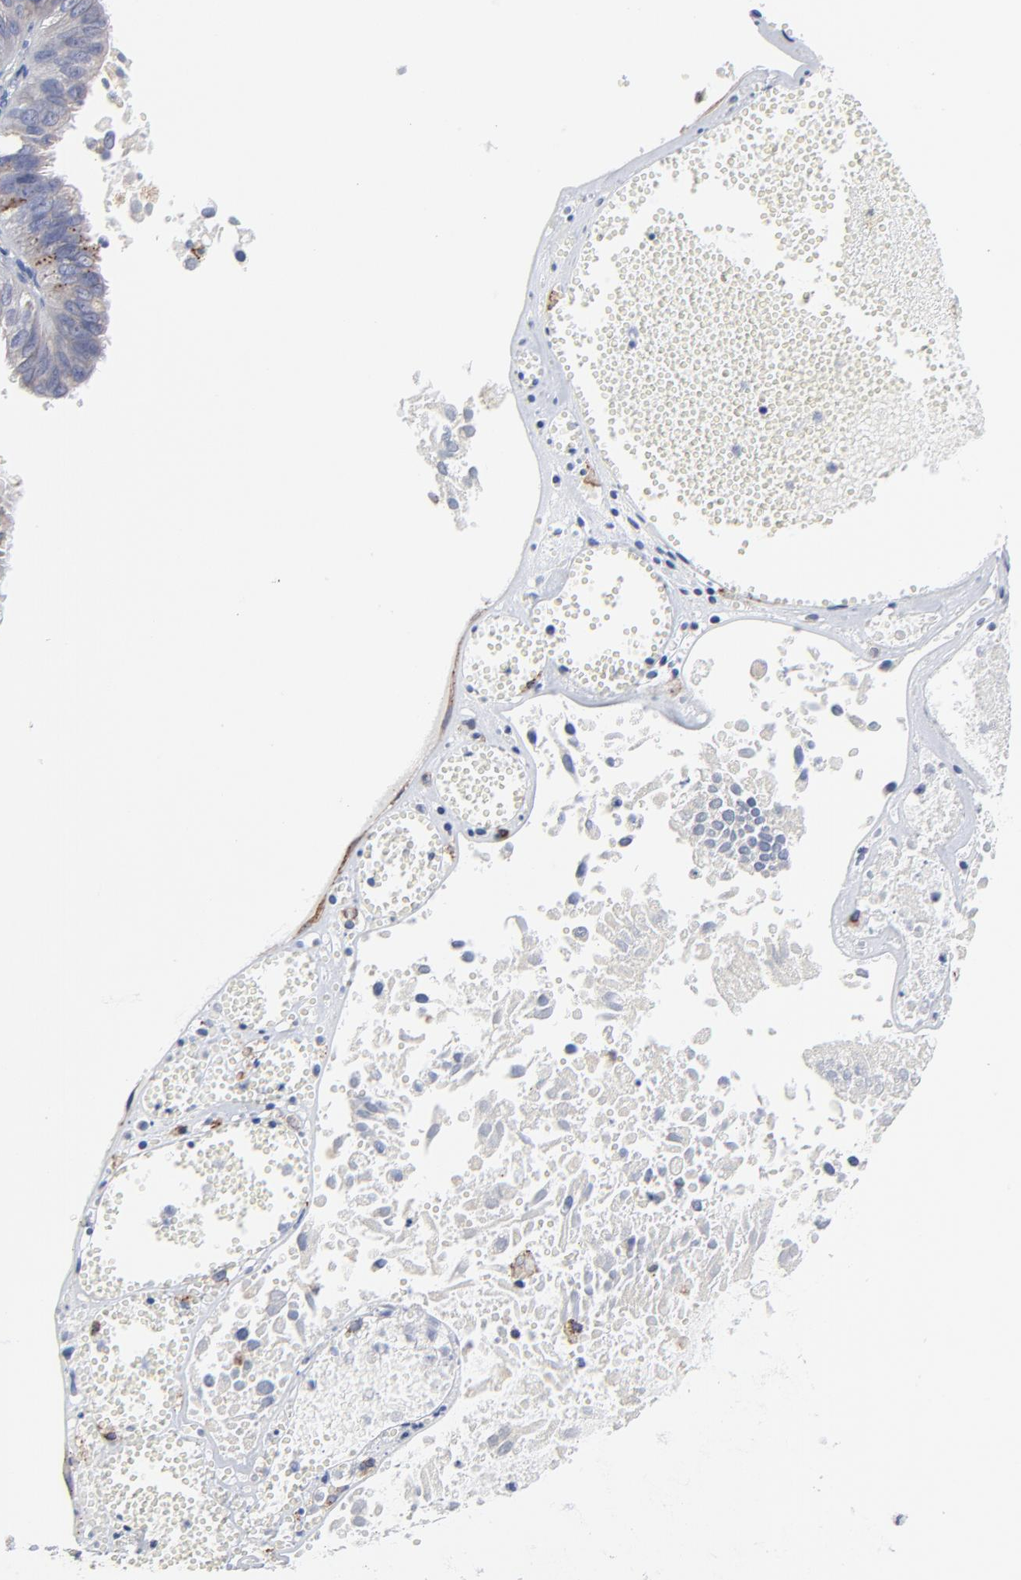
{"staining": {"intensity": "weak", "quantity": "25%-75%", "location": "cytoplasmic/membranous"}, "tissue": "ovarian cancer", "cell_type": "Tumor cells", "image_type": "cancer", "snomed": [{"axis": "morphology", "description": "Carcinoma, endometroid"}, {"axis": "topography", "description": "Ovary"}], "caption": "Weak cytoplasmic/membranous positivity is seen in about 25%-75% of tumor cells in ovarian cancer (endometroid carcinoma).", "gene": "TRIM22", "patient": {"sex": "female", "age": 85}}